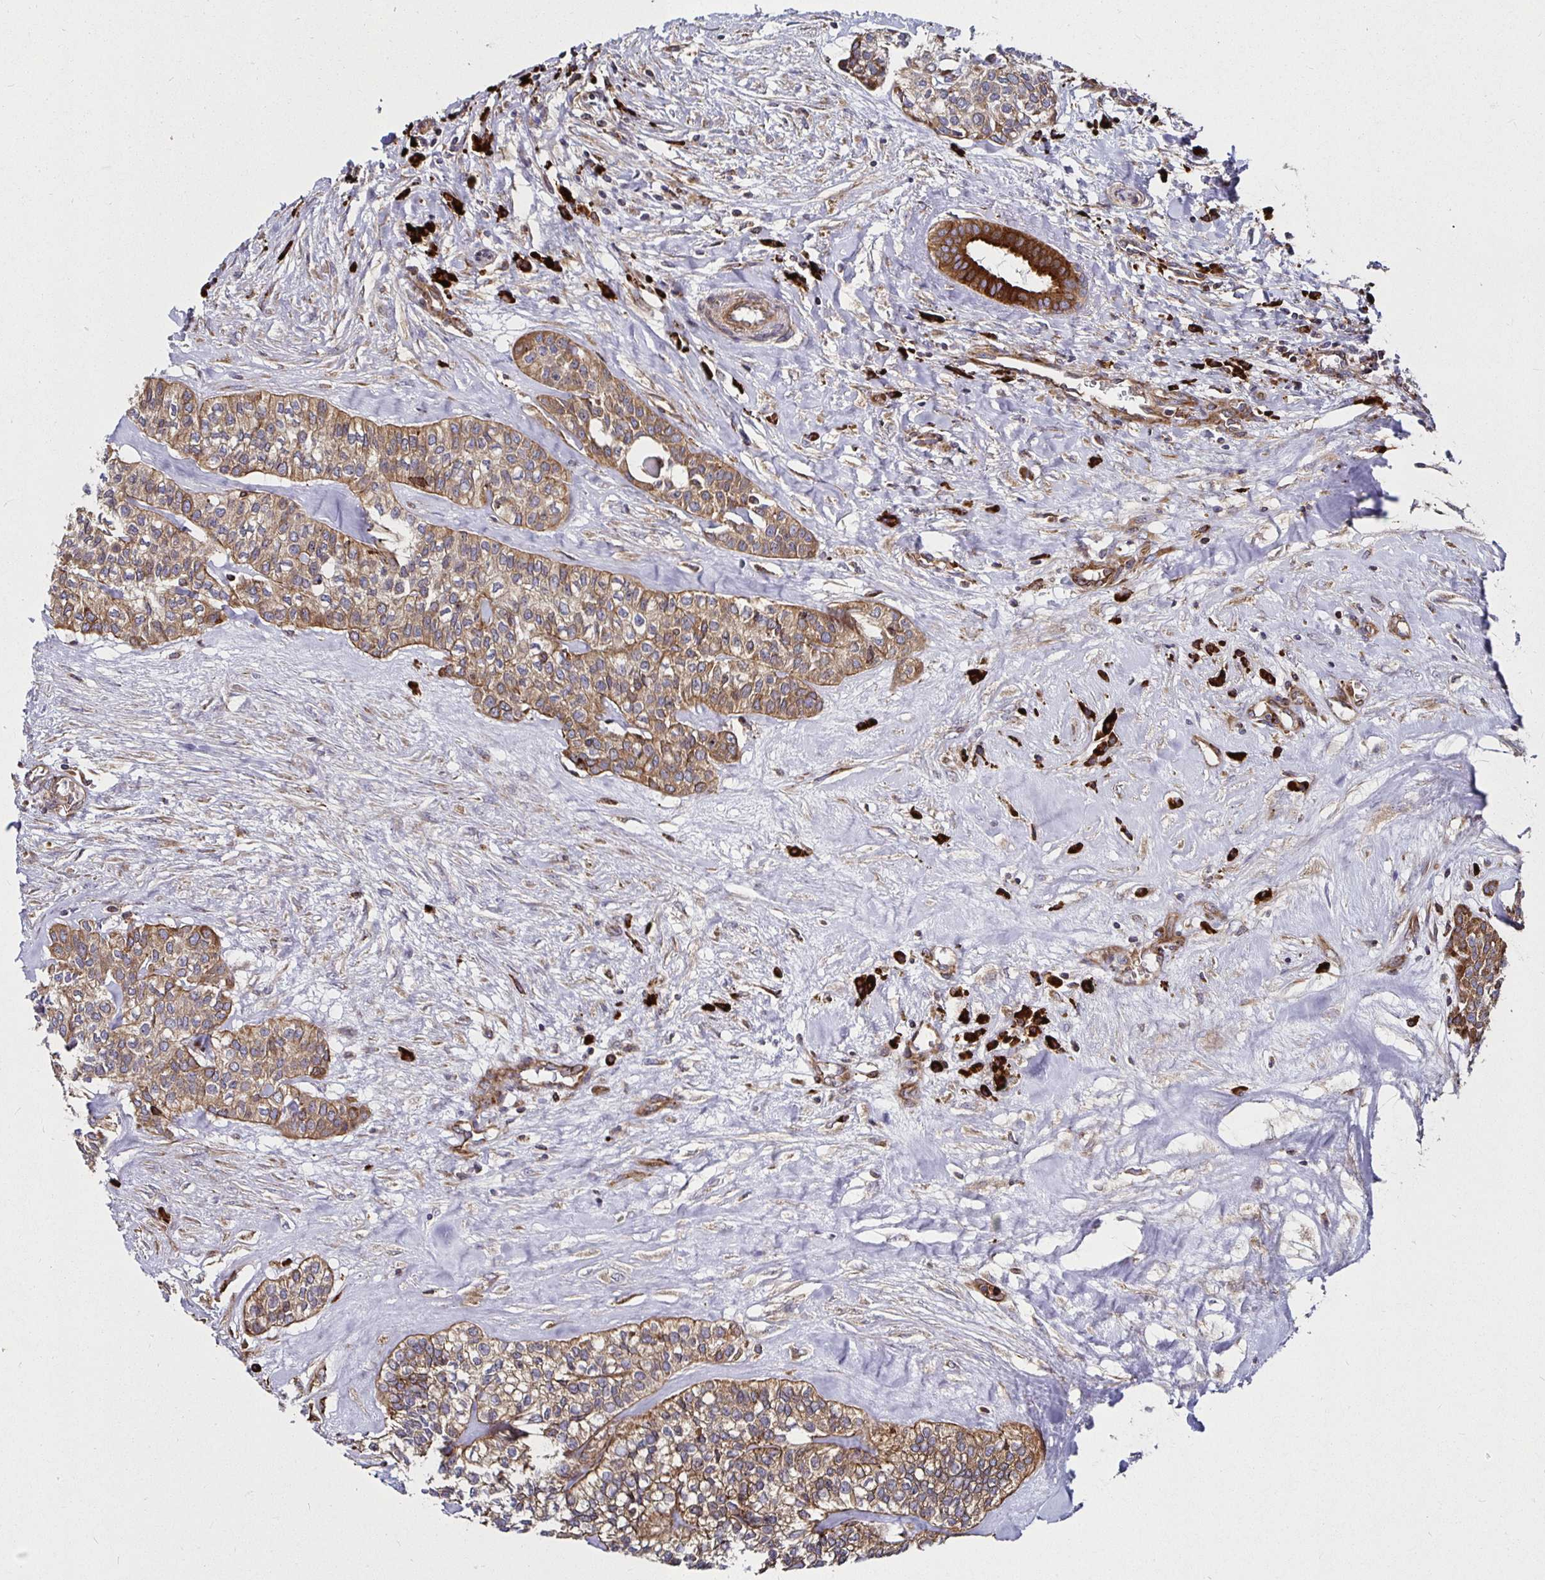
{"staining": {"intensity": "moderate", "quantity": ">75%", "location": "cytoplasmic/membranous"}, "tissue": "head and neck cancer", "cell_type": "Tumor cells", "image_type": "cancer", "snomed": [{"axis": "morphology", "description": "Adenocarcinoma, NOS"}, {"axis": "topography", "description": "Head-Neck"}], "caption": "Immunohistochemical staining of head and neck adenocarcinoma exhibits moderate cytoplasmic/membranous protein positivity in approximately >75% of tumor cells.", "gene": "SMYD3", "patient": {"sex": "male", "age": 81}}